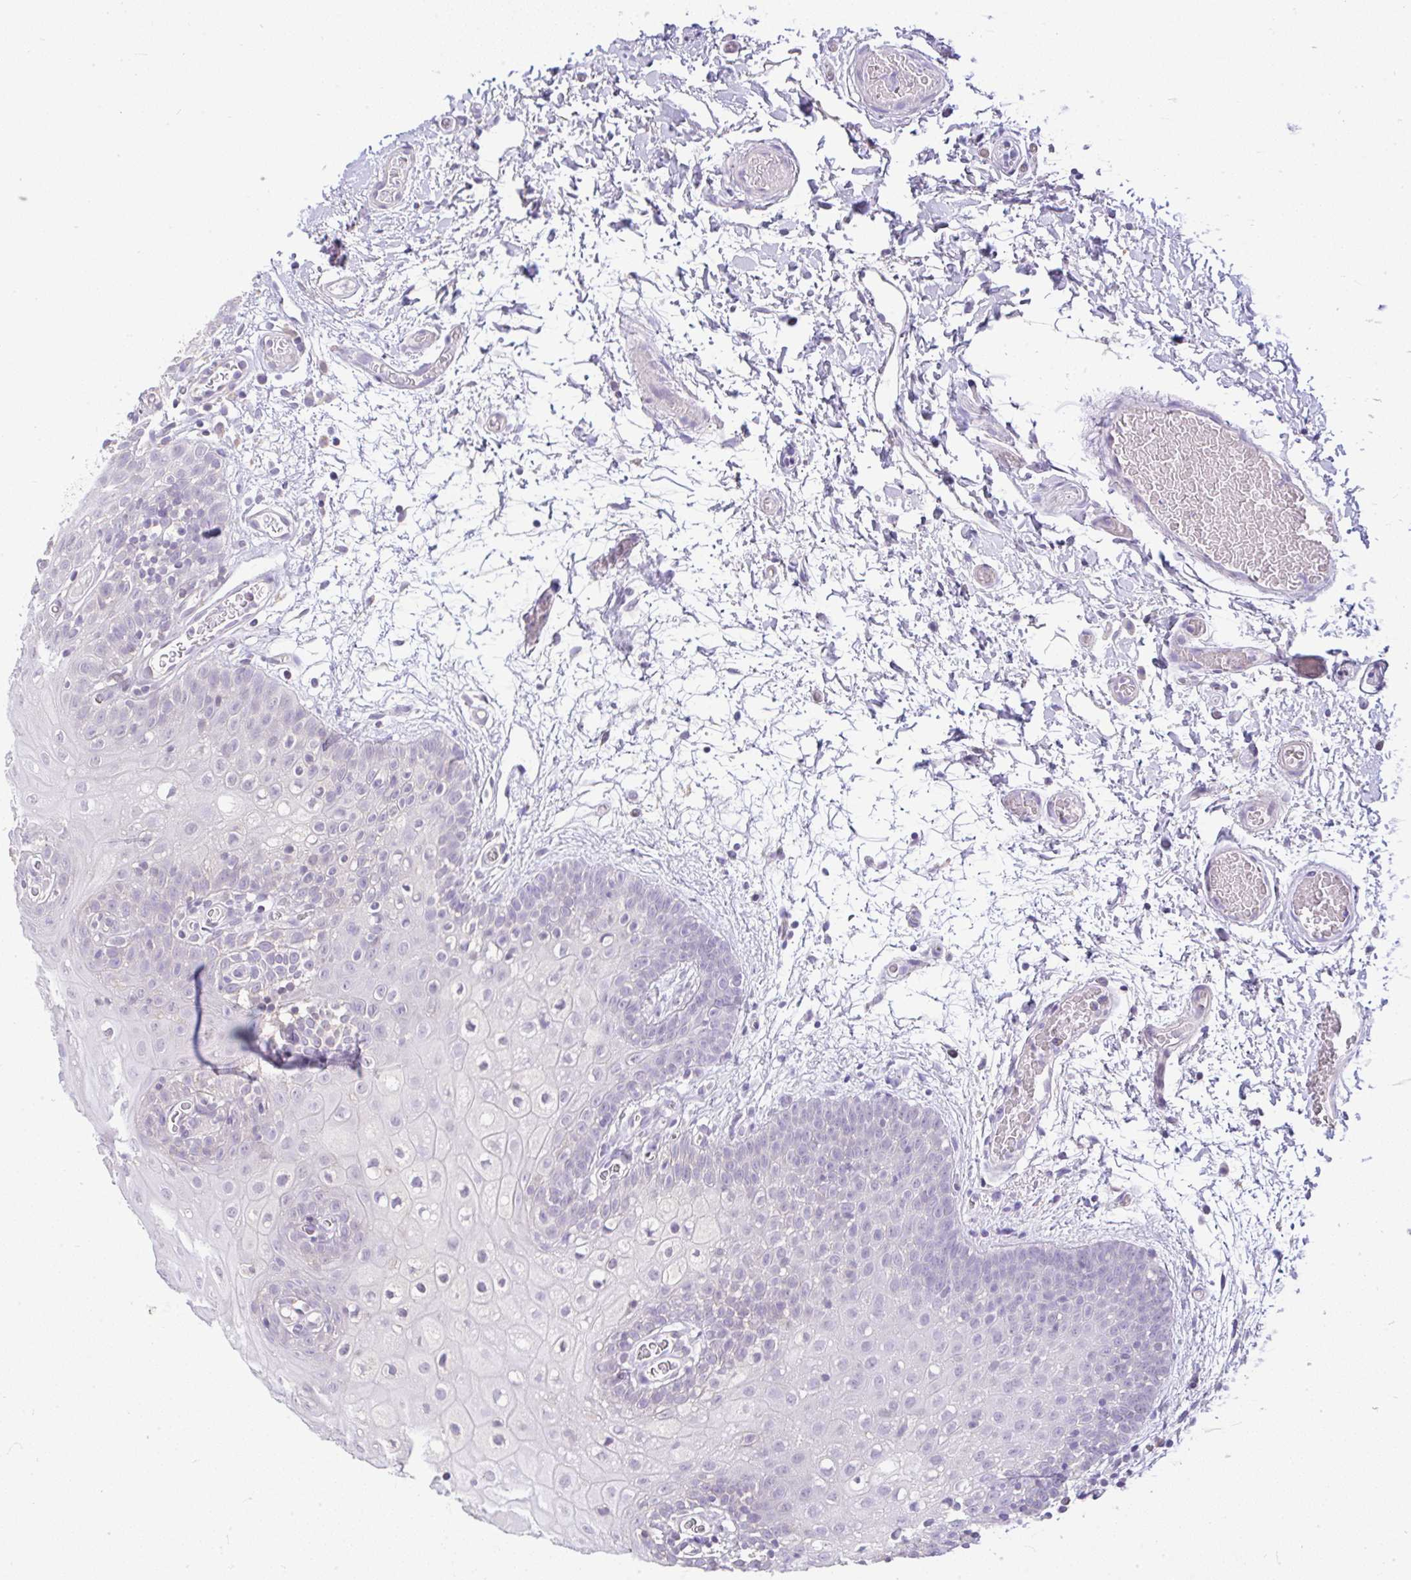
{"staining": {"intensity": "negative", "quantity": "none", "location": "none"}, "tissue": "oral mucosa", "cell_type": "Squamous epithelial cells", "image_type": "normal", "snomed": [{"axis": "morphology", "description": "Normal tissue, NOS"}, {"axis": "morphology", "description": "Squamous cell carcinoma, NOS"}, {"axis": "topography", "description": "Oral tissue"}, {"axis": "topography", "description": "Tounge, NOS"}, {"axis": "topography", "description": "Head-Neck"}], "caption": "This is an immunohistochemistry histopathology image of unremarkable human oral mucosa. There is no positivity in squamous epithelial cells.", "gene": "CTU1", "patient": {"sex": "male", "age": 76}}